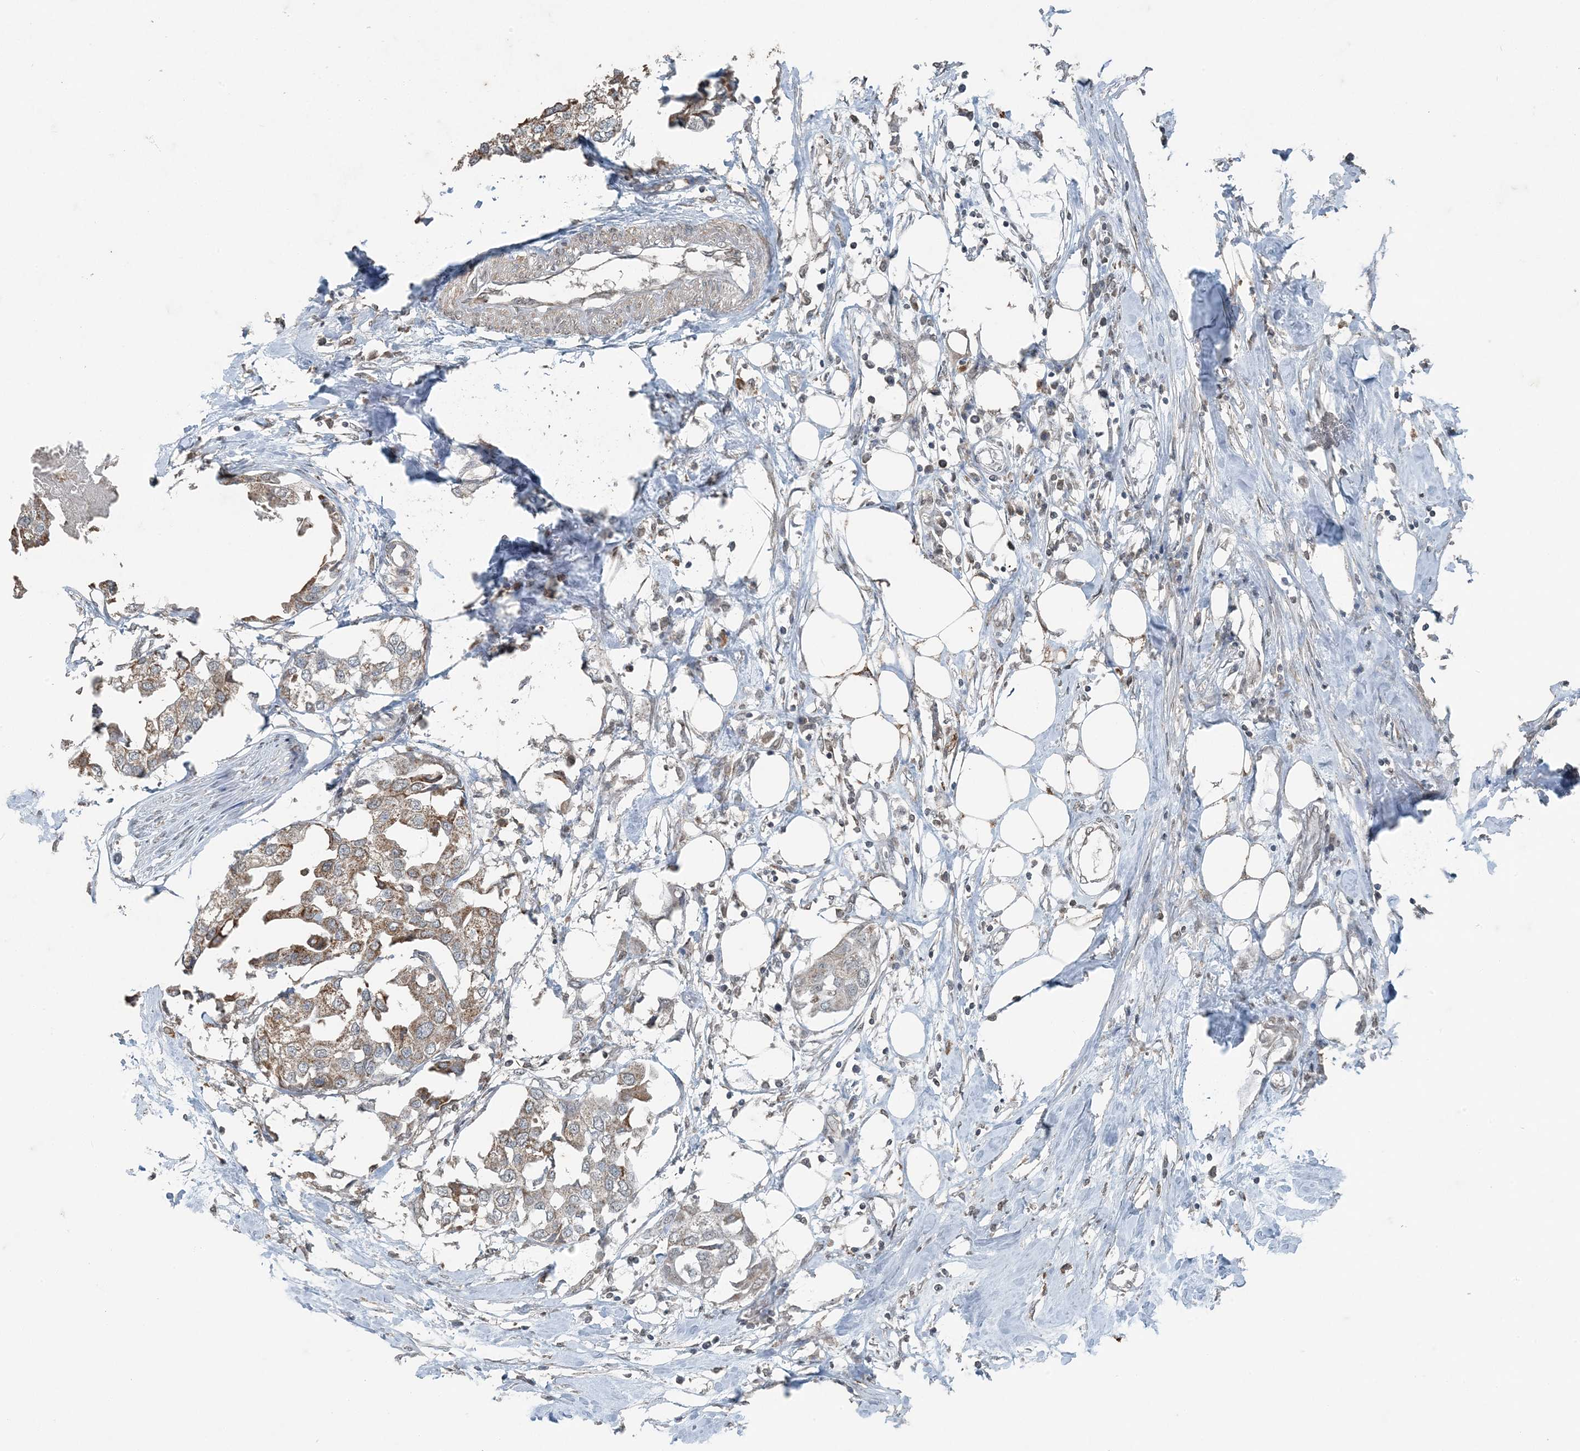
{"staining": {"intensity": "moderate", "quantity": "<25%", "location": "cytoplasmic/membranous"}, "tissue": "urothelial cancer", "cell_type": "Tumor cells", "image_type": "cancer", "snomed": [{"axis": "morphology", "description": "Urothelial carcinoma, High grade"}, {"axis": "topography", "description": "Urinary bladder"}], "caption": "DAB (3,3'-diaminobenzidine) immunohistochemical staining of urothelial cancer shows moderate cytoplasmic/membranous protein staining in about <25% of tumor cells. (DAB IHC, brown staining for protein, blue staining for nuclei).", "gene": "GNL1", "patient": {"sex": "male", "age": 64}}